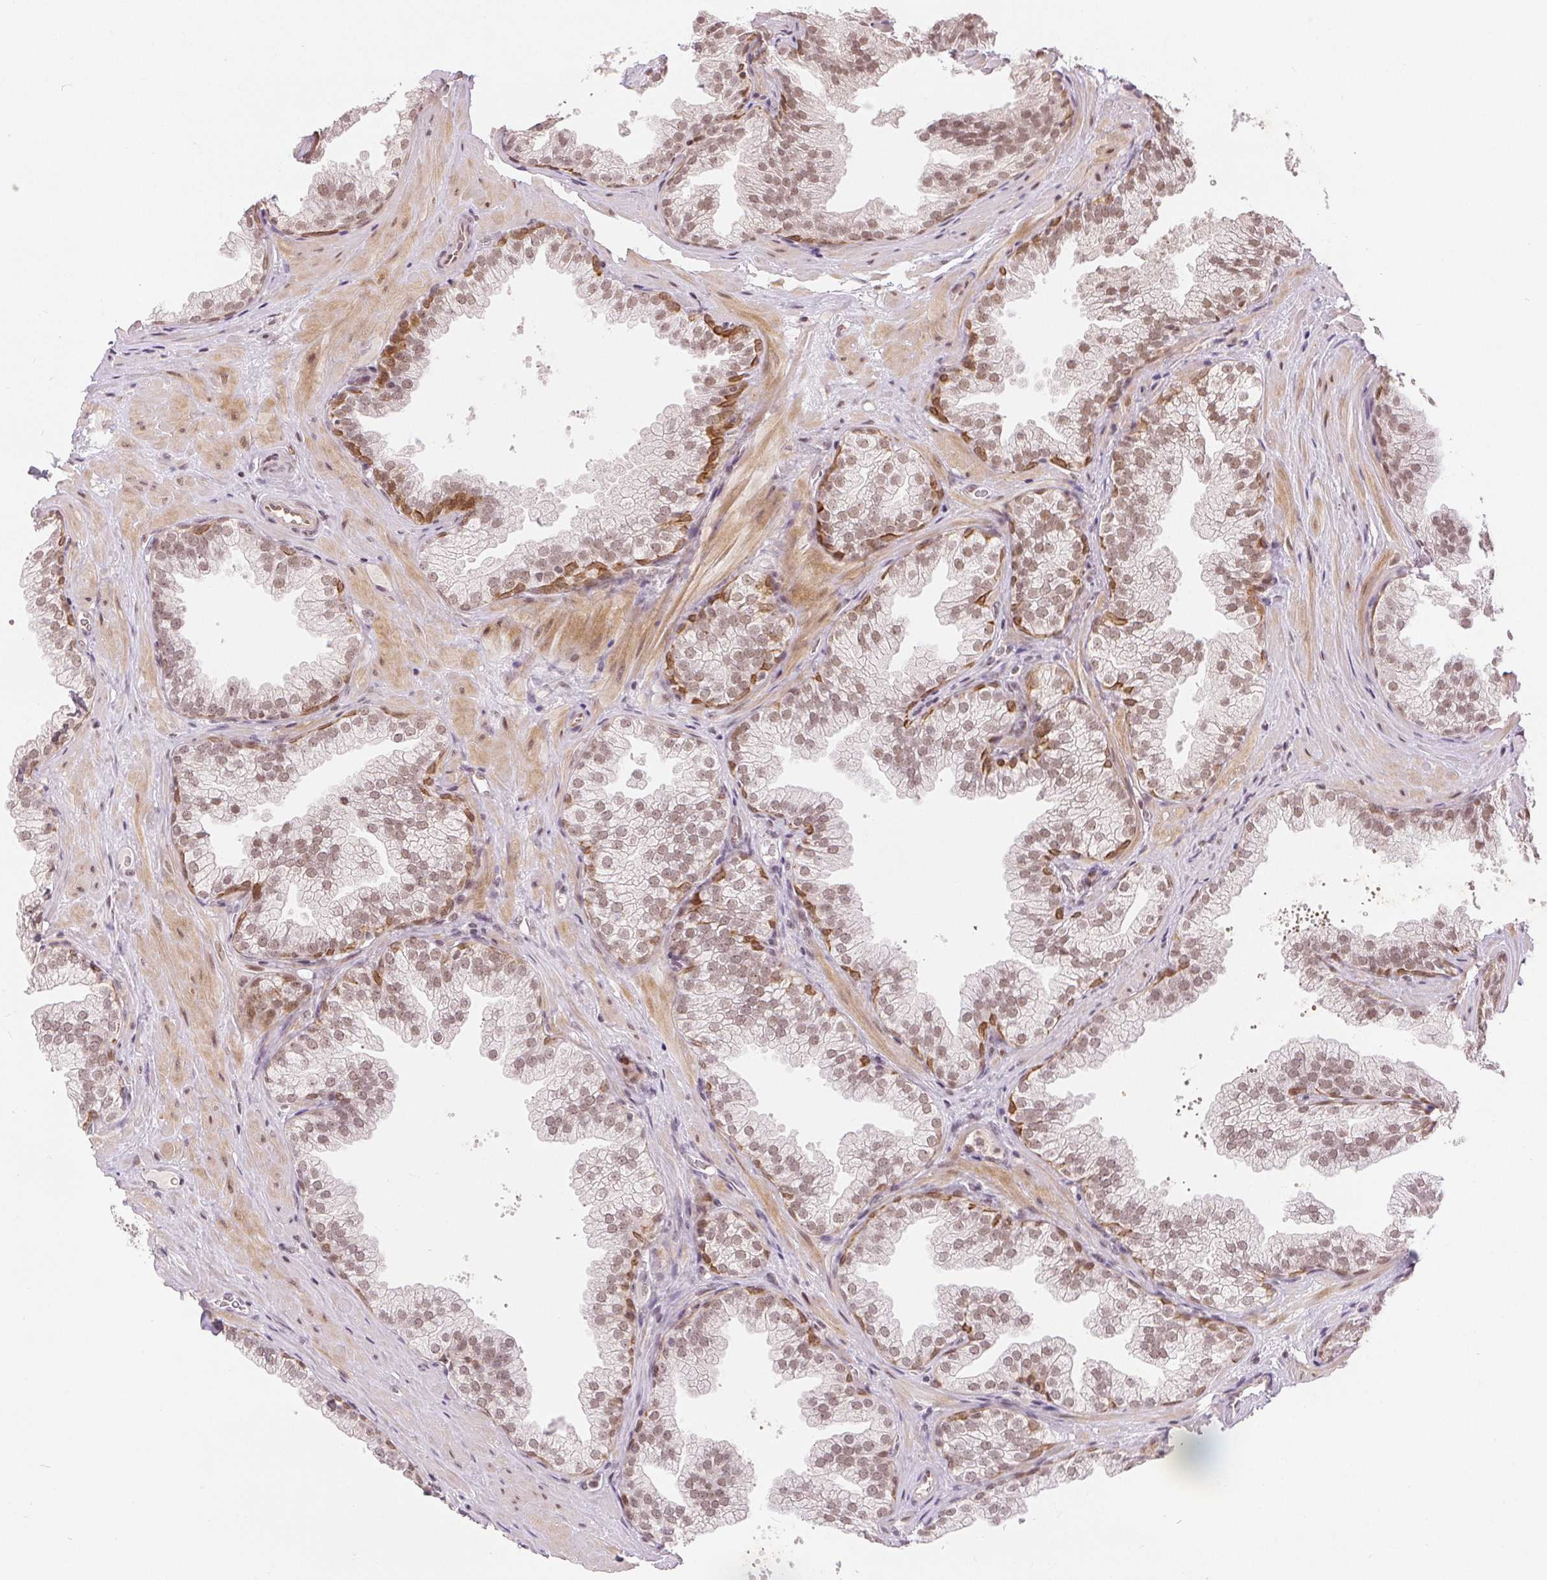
{"staining": {"intensity": "moderate", "quantity": "25%-75%", "location": "nuclear"}, "tissue": "prostate", "cell_type": "Glandular cells", "image_type": "normal", "snomed": [{"axis": "morphology", "description": "Normal tissue, NOS"}, {"axis": "topography", "description": "Prostate"}], "caption": "Moderate nuclear protein staining is present in approximately 25%-75% of glandular cells in prostate.", "gene": "DEK", "patient": {"sex": "male", "age": 37}}